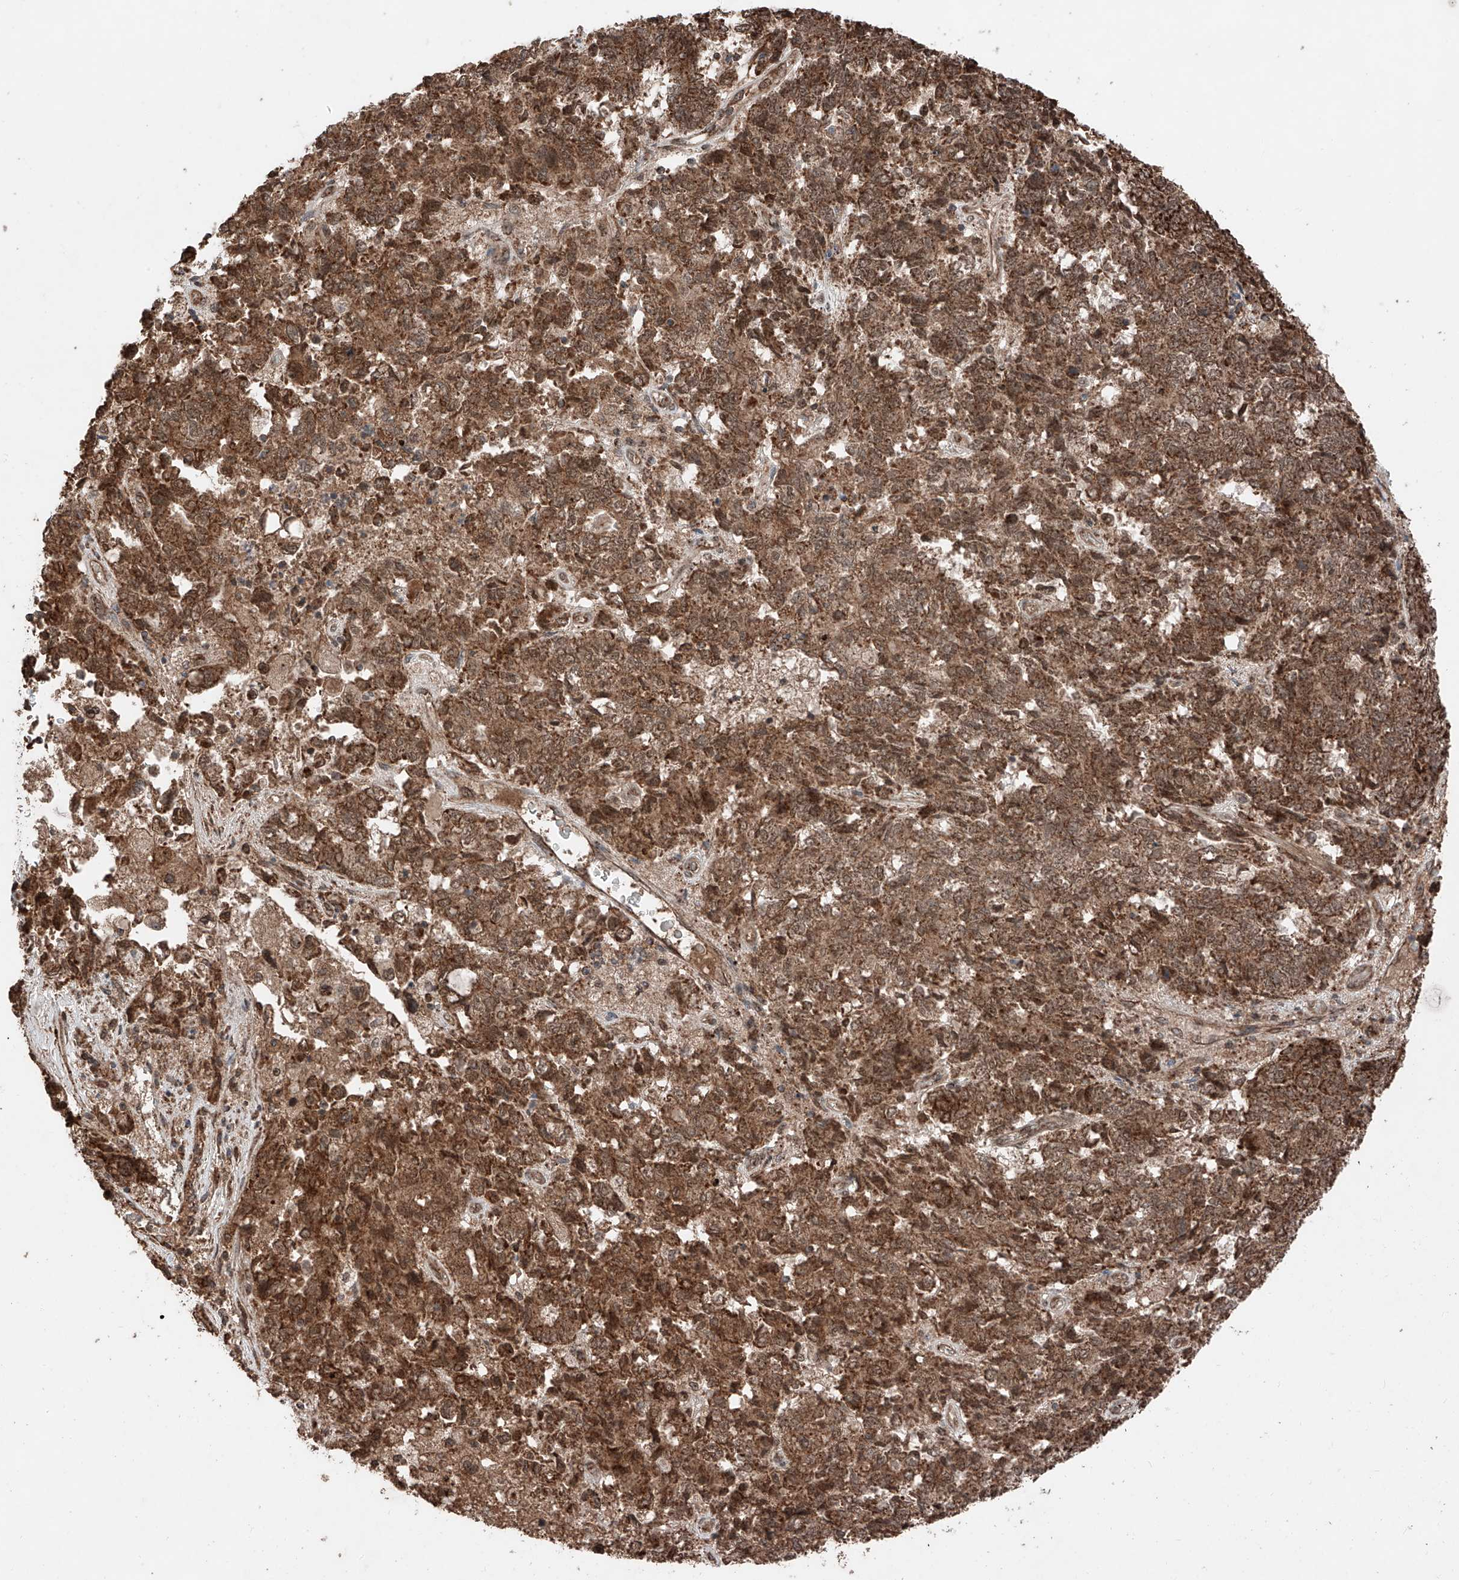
{"staining": {"intensity": "strong", "quantity": ">75%", "location": "cytoplasmic/membranous"}, "tissue": "endometrial cancer", "cell_type": "Tumor cells", "image_type": "cancer", "snomed": [{"axis": "morphology", "description": "Adenocarcinoma, NOS"}, {"axis": "topography", "description": "Endometrium"}], "caption": "Protein analysis of endometrial cancer (adenocarcinoma) tissue displays strong cytoplasmic/membranous positivity in about >75% of tumor cells.", "gene": "ZSCAN29", "patient": {"sex": "female", "age": 80}}